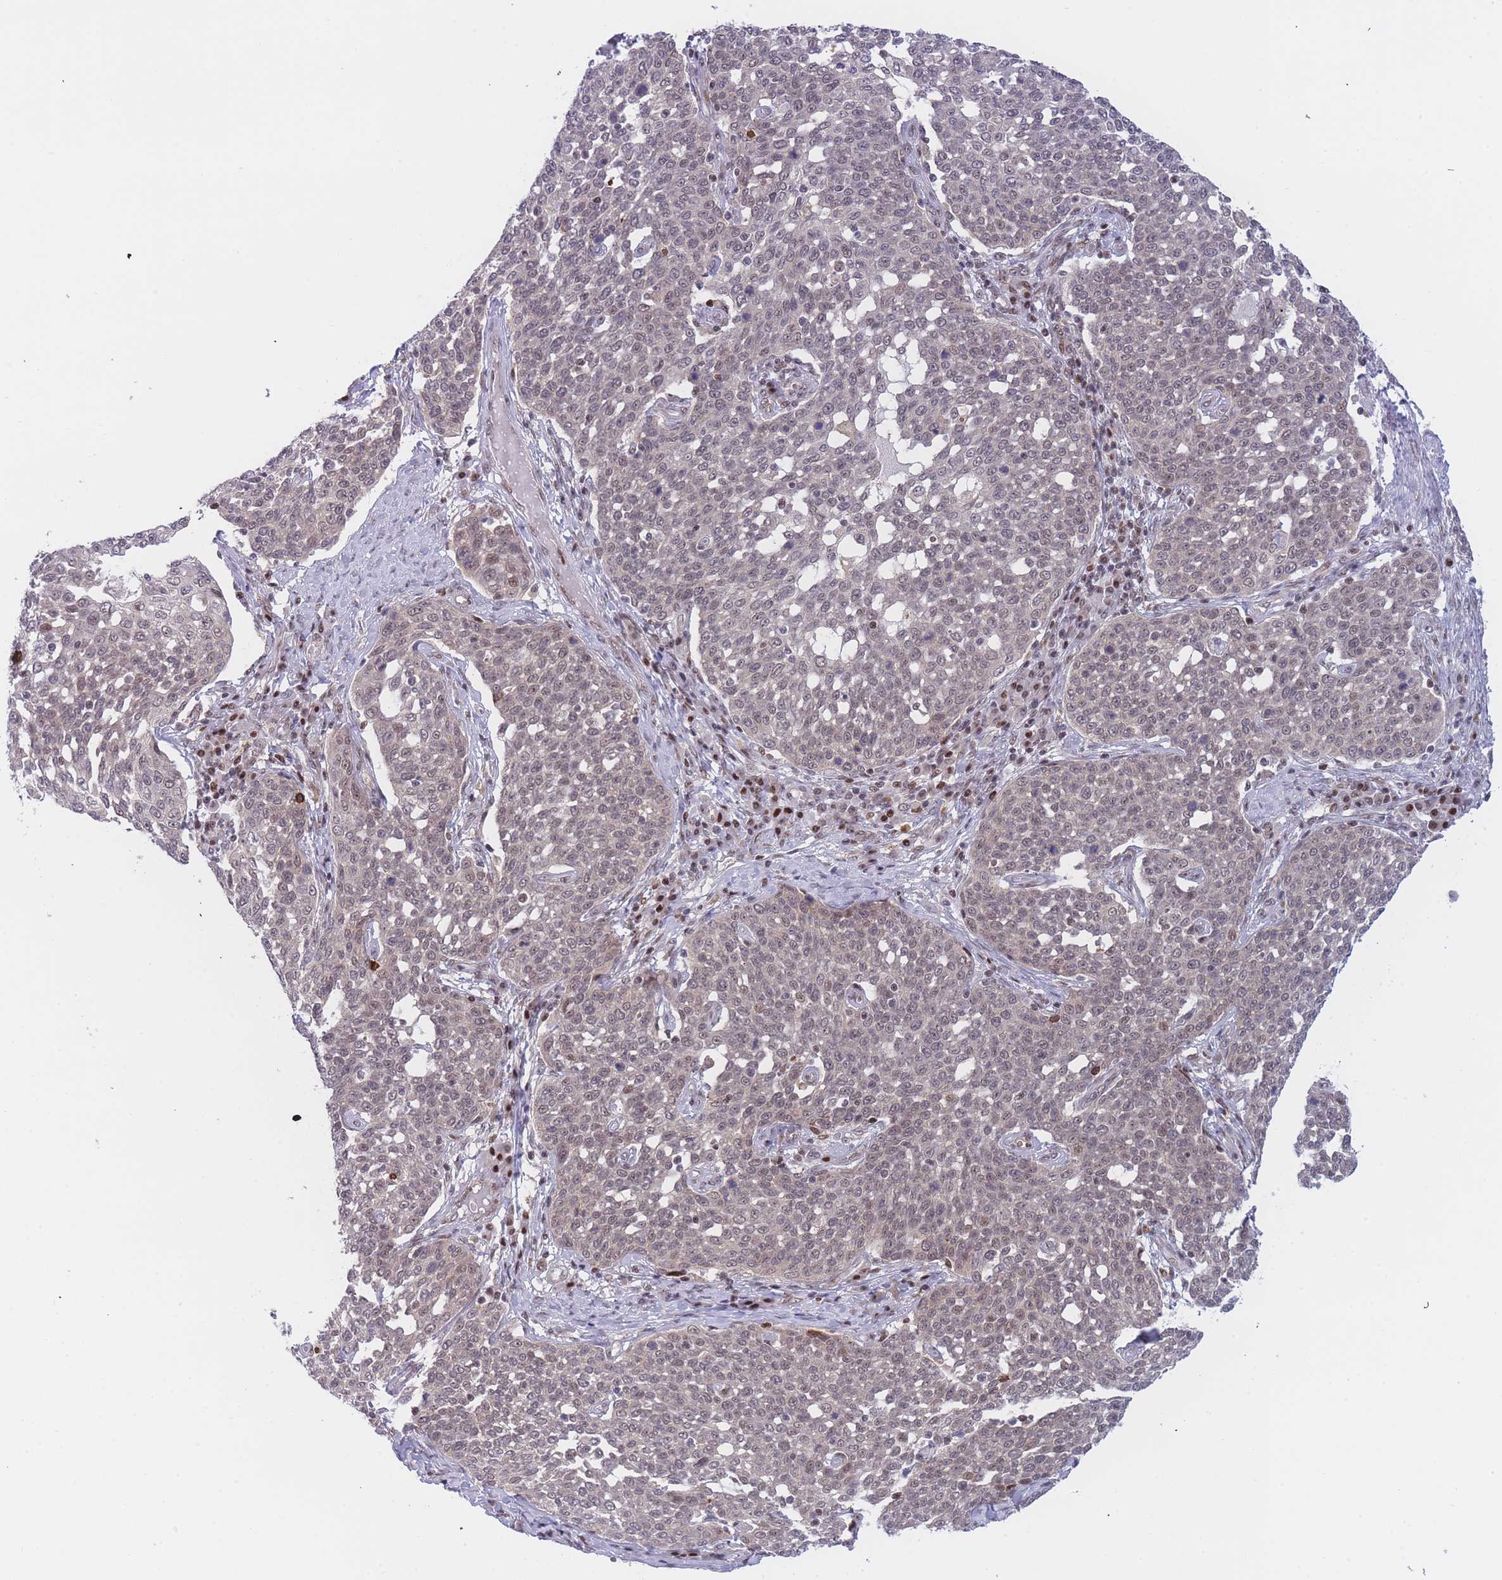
{"staining": {"intensity": "weak", "quantity": "25%-75%", "location": "nuclear"}, "tissue": "cervical cancer", "cell_type": "Tumor cells", "image_type": "cancer", "snomed": [{"axis": "morphology", "description": "Squamous cell carcinoma, NOS"}, {"axis": "topography", "description": "Cervix"}], "caption": "Immunohistochemical staining of human squamous cell carcinoma (cervical) shows low levels of weak nuclear positivity in about 25%-75% of tumor cells.", "gene": "DEAF1", "patient": {"sex": "female", "age": 34}}